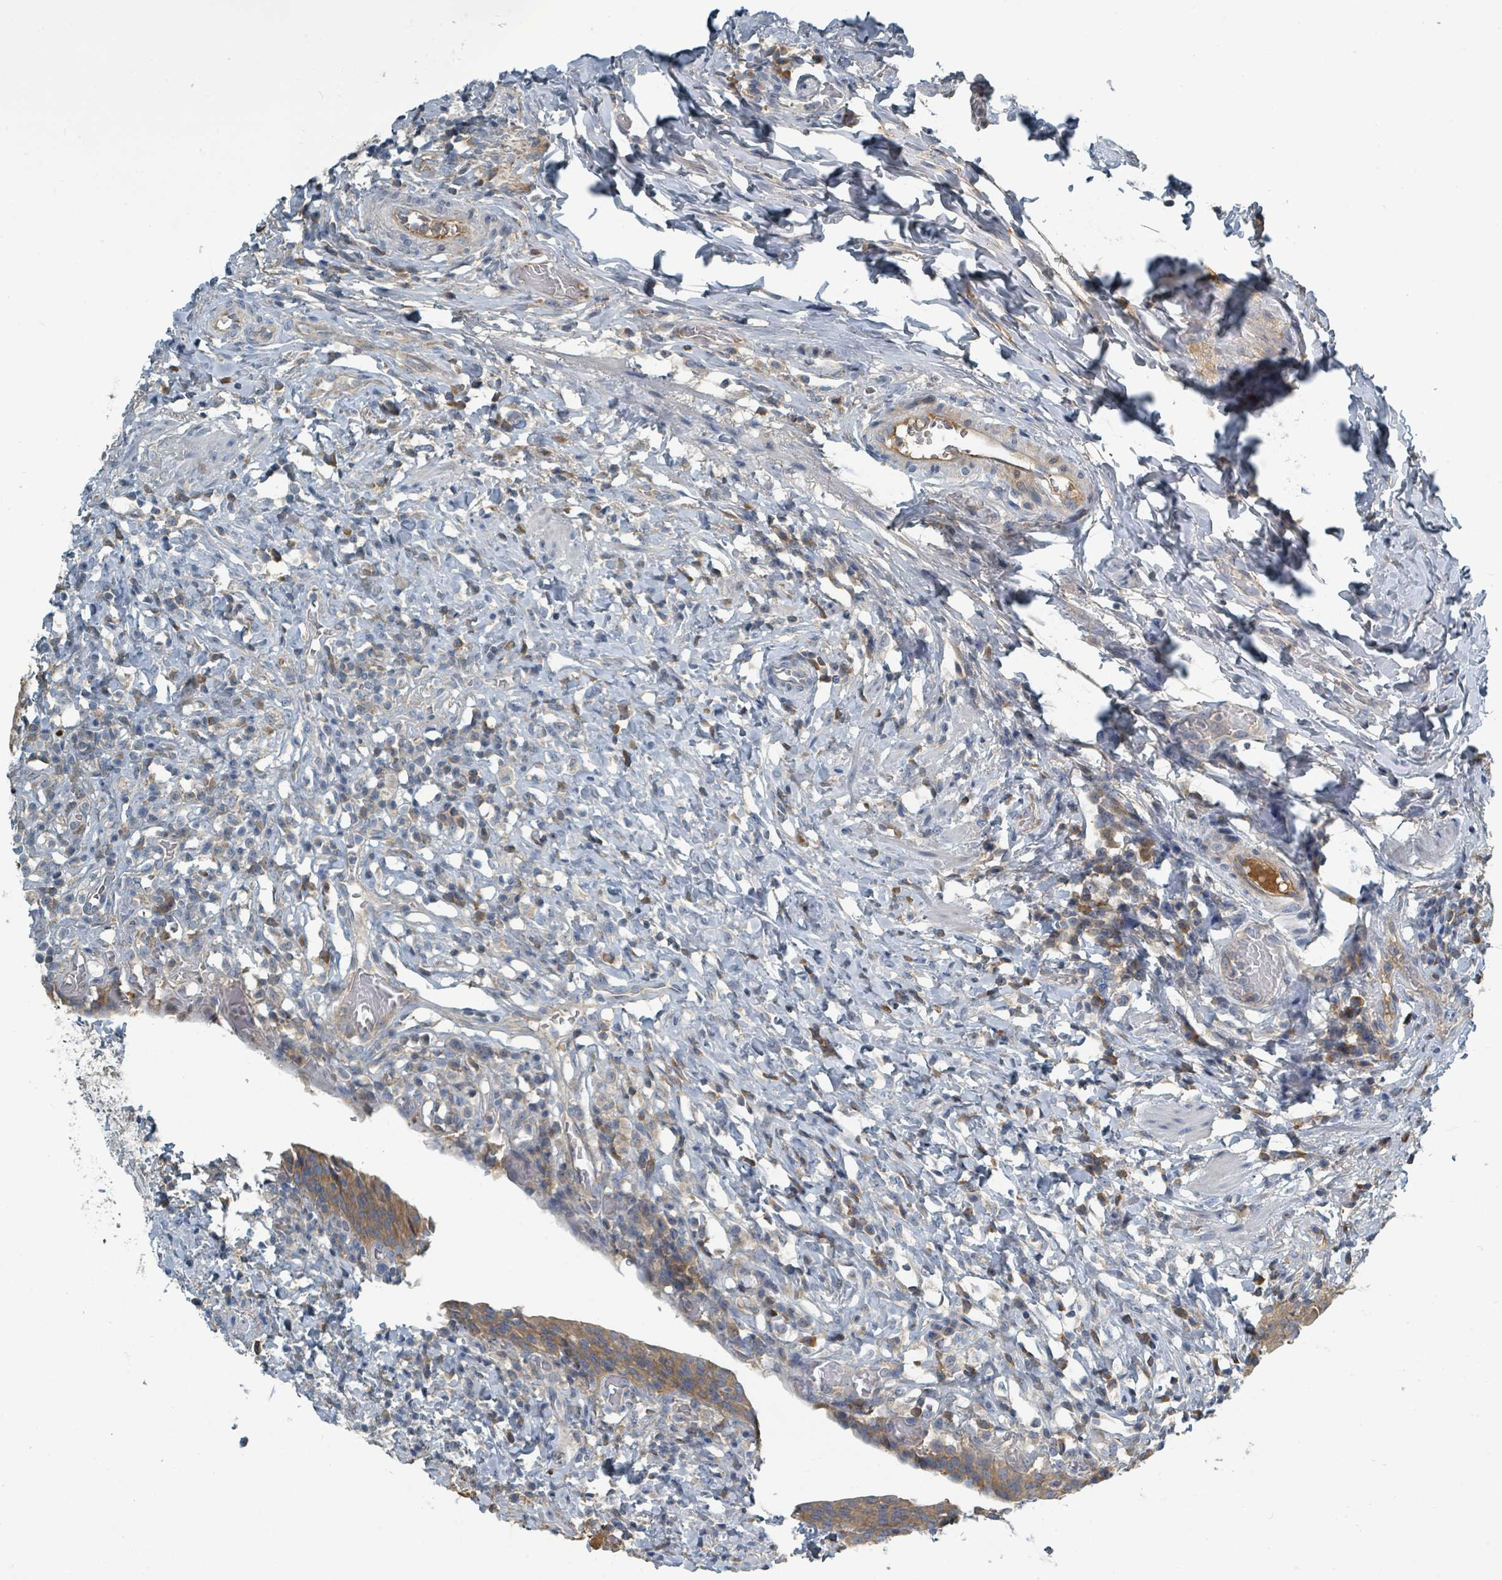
{"staining": {"intensity": "moderate", "quantity": "<25%", "location": "cytoplasmic/membranous"}, "tissue": "urinary bladder", "cell_type": "Urothelial cells", "image_type": "normal", "snomed": [{"axis": "morphology", "description": "Normal tissue, NOS"}, {"axis": "morphology", "description": "Inflammation, NOS"}, {"axis": "topography", "description": "Urinary bladder"}], "caption": "Immunohistochemistry (IHC) histopathology image of benign urinary bladder stained for a protein (brown), which shows low levels of moderate cytoplasmic/membranous positivity in approximately <25% of urothelial cells.", "gene": "SLC25A23", "patient": {"sex": "male", "age": 64}}